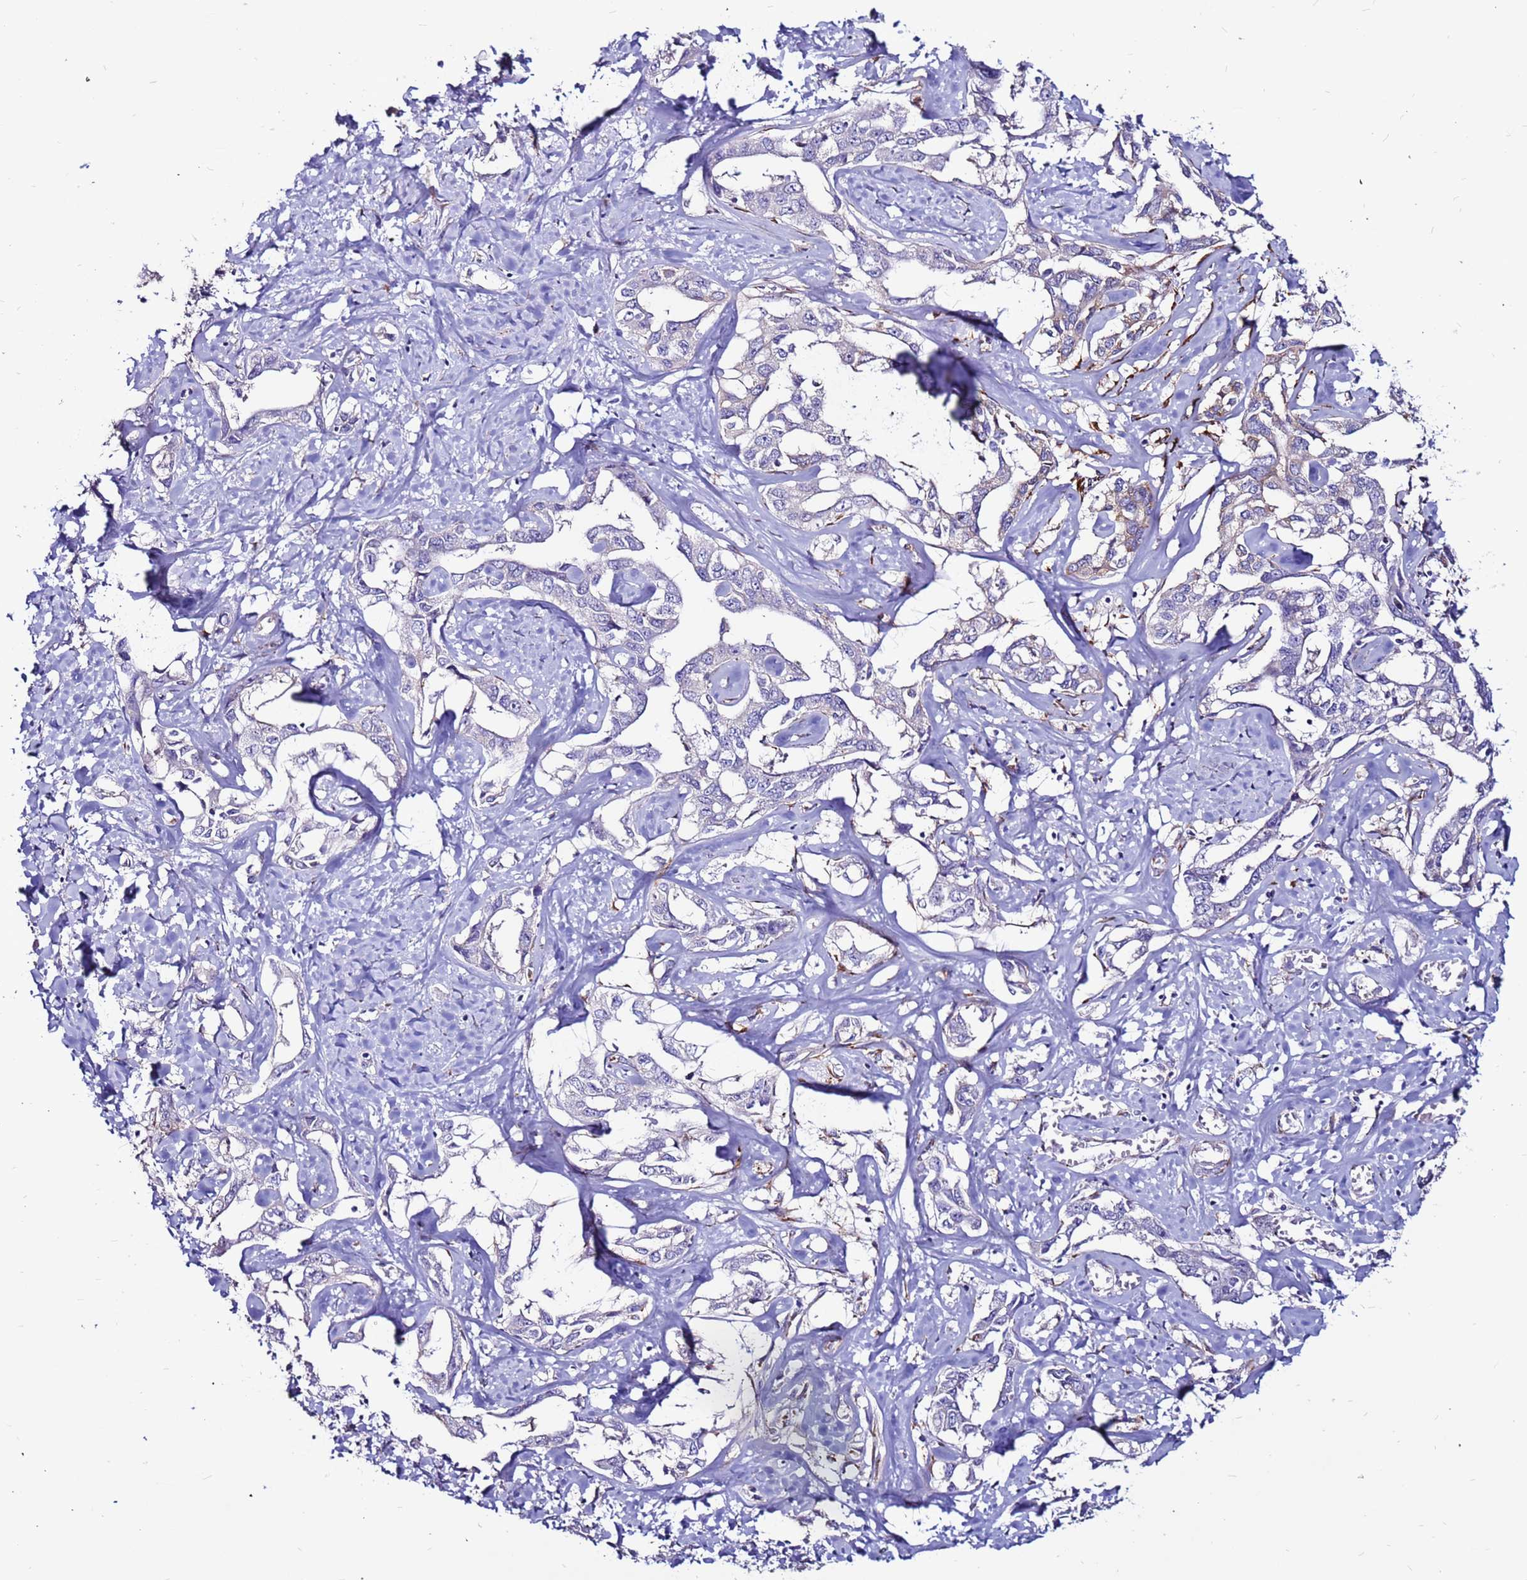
{"staining": {"intensity": "negative", "quantity": "none", "location": "none"}, "tissue": "liver cancer", "cell_type": "Tumor cells", "image_type": "cancer", "snomed": [{"axis": "morphology", "description": "Cholangiocarcinoma"}, {"axis": "topography", "description": "Liver"}], "caption": "A high-resolution micrograph shows IHC staining of liver cancer (cholangiocarcinoma), which displays no significant staining in tumor cells.", "gene": "SLC44A3", "patient": {"sex": "male", "age": 59}}